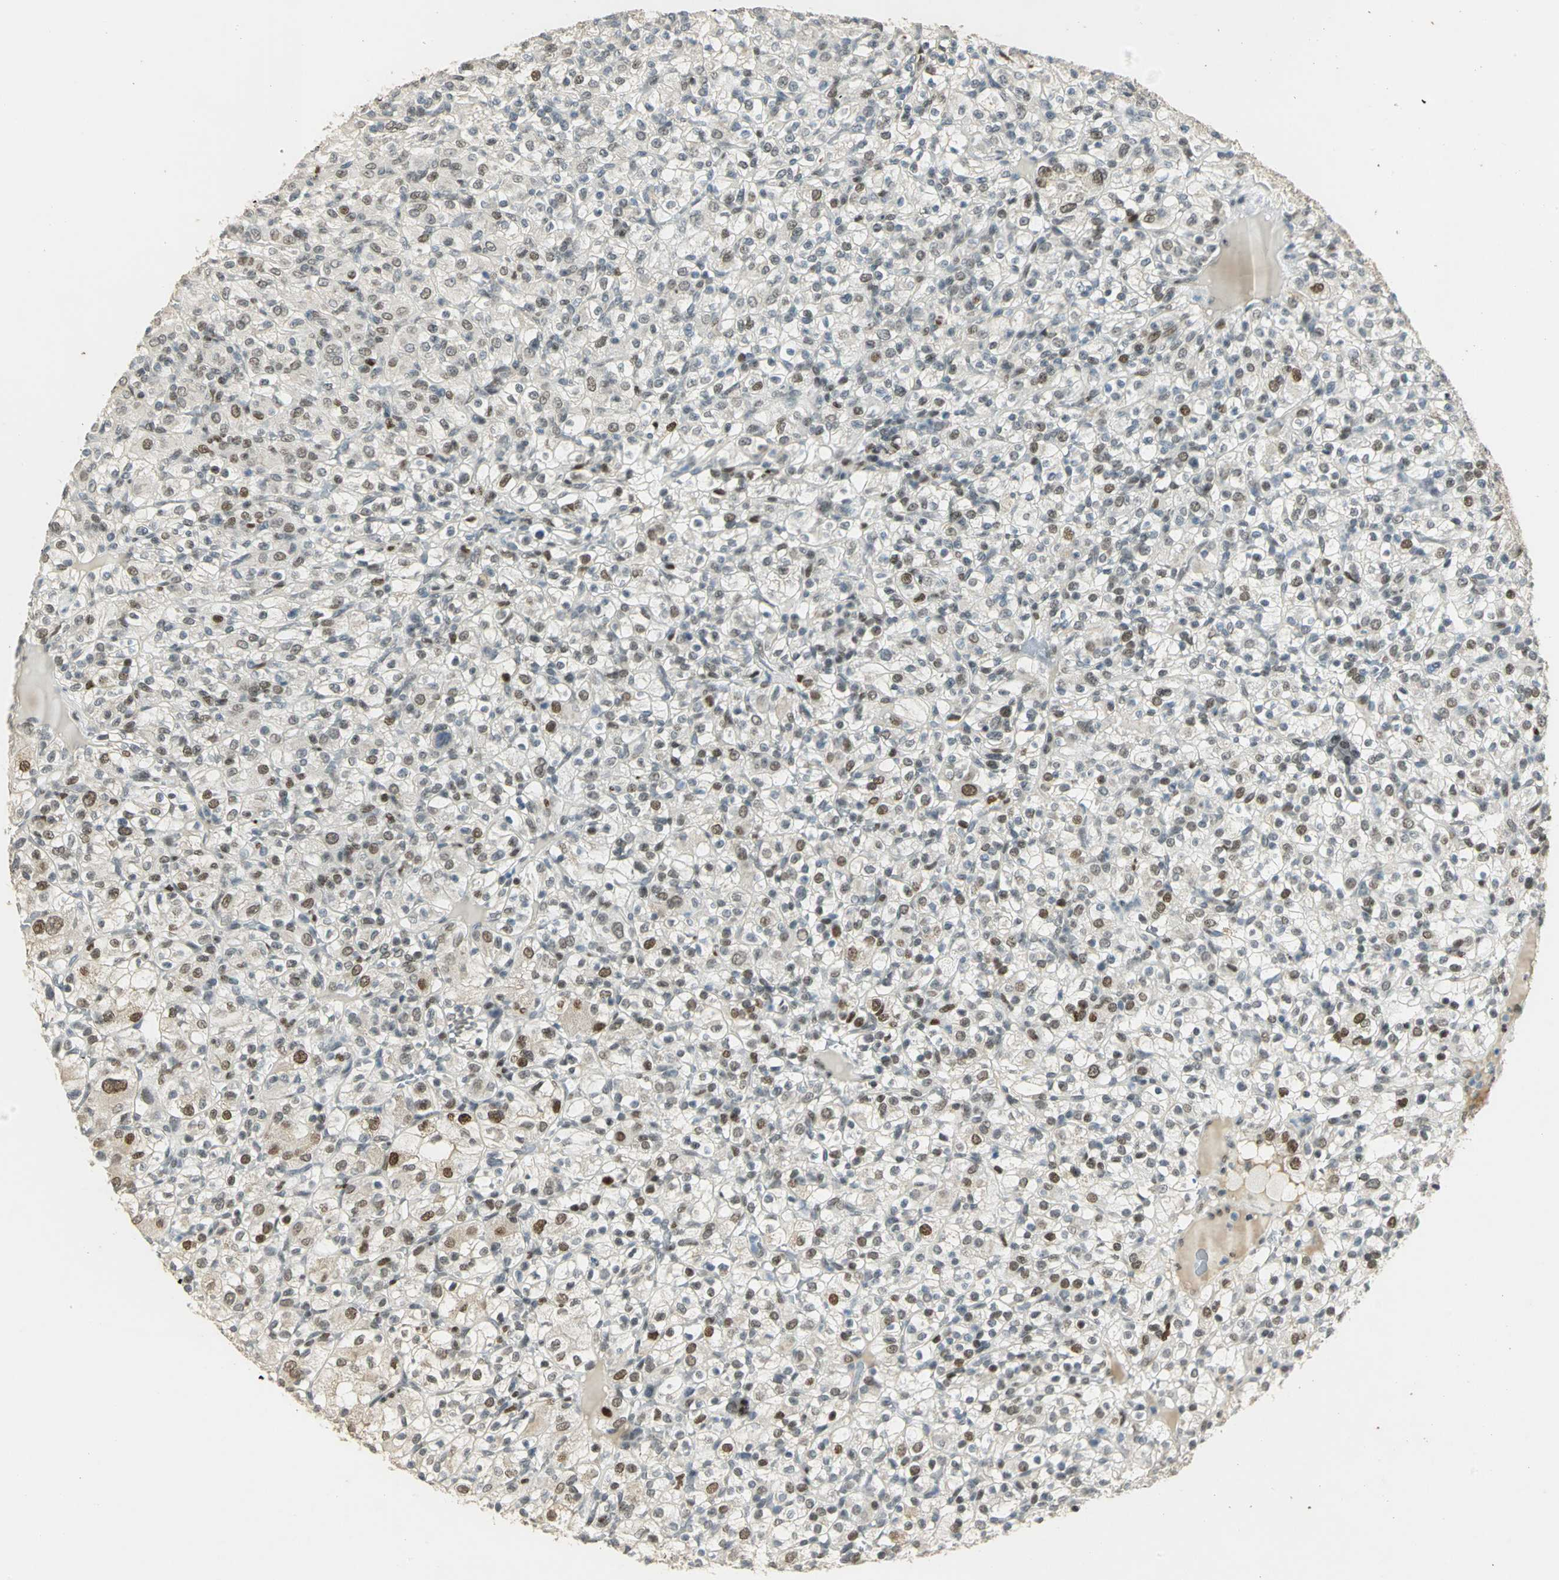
{"staining": {"intensity": "strong", "quantity": "25%-75%", "location": "nuclear"}, "tissue": "renal cancer", "cell_type": "Tumor cells", "image_type": "cancer", "snomed": [{"axis": "morphology", "description": "Normal tissue, NOS"}, {"axis": "morphology", "description": "Adenocarcinoma, NOS"}, {"axis": "topography", "description": "Kidney"}], "caption": "High-power microscopy captured an immunohistochemistry photomicrograph of adenocarcinoma (renal), revealing strong nuclear positivity in about 25%-75% of tumor cells. Ihc stains the protein of interest in brown and the nuclei are stained blue.", "gene": "AK6", "patient": {"sex": "female", "age": 72}}